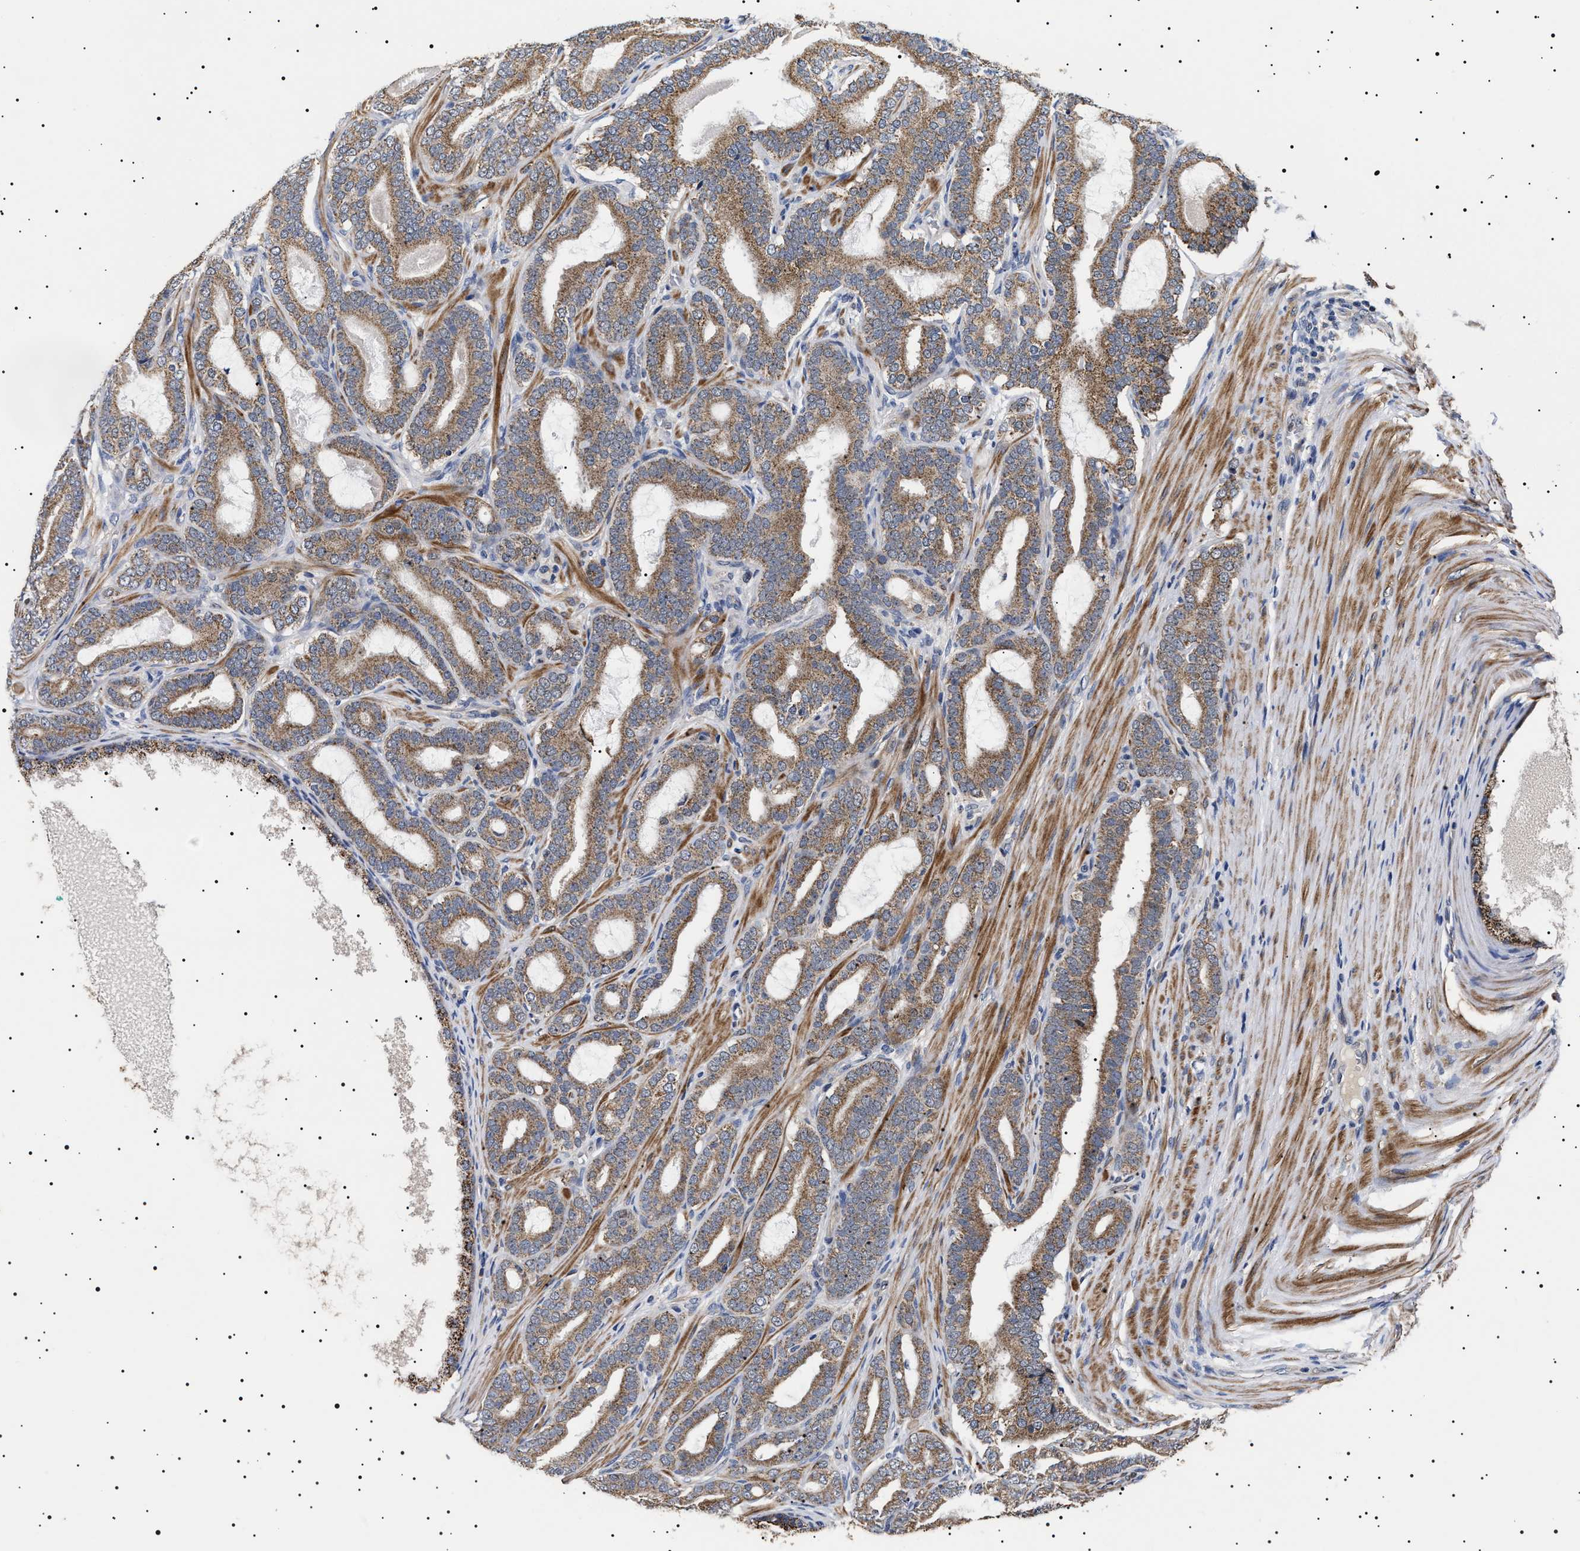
{"staining": {"intensity": "moderate", "quantity": ">75%", "location": "cytoplasmic/membranous"}, "tissue": "prostate cancer", "cell_type": "Tumor cells", "image_type": "cancer", "snomed": [{"axis": "morphology", "description": "Adenocarcinoma, High grade"}, {"axis": "topography", "description": "Prostate"}], "caption": "Protein staining by IHC displays moderate cytoplasmic/membranous positivity in approximately >75% of tumor cells in prostate high-grade adenocarcinoma. (Stains: DAB (3,3'-diaminobenzidine) in brown, nuclei in blue, Microscopy: brightfield microscopy at high magnification).", "gene": "RAB34", "patient": {"sex": "male", "age": 60}}